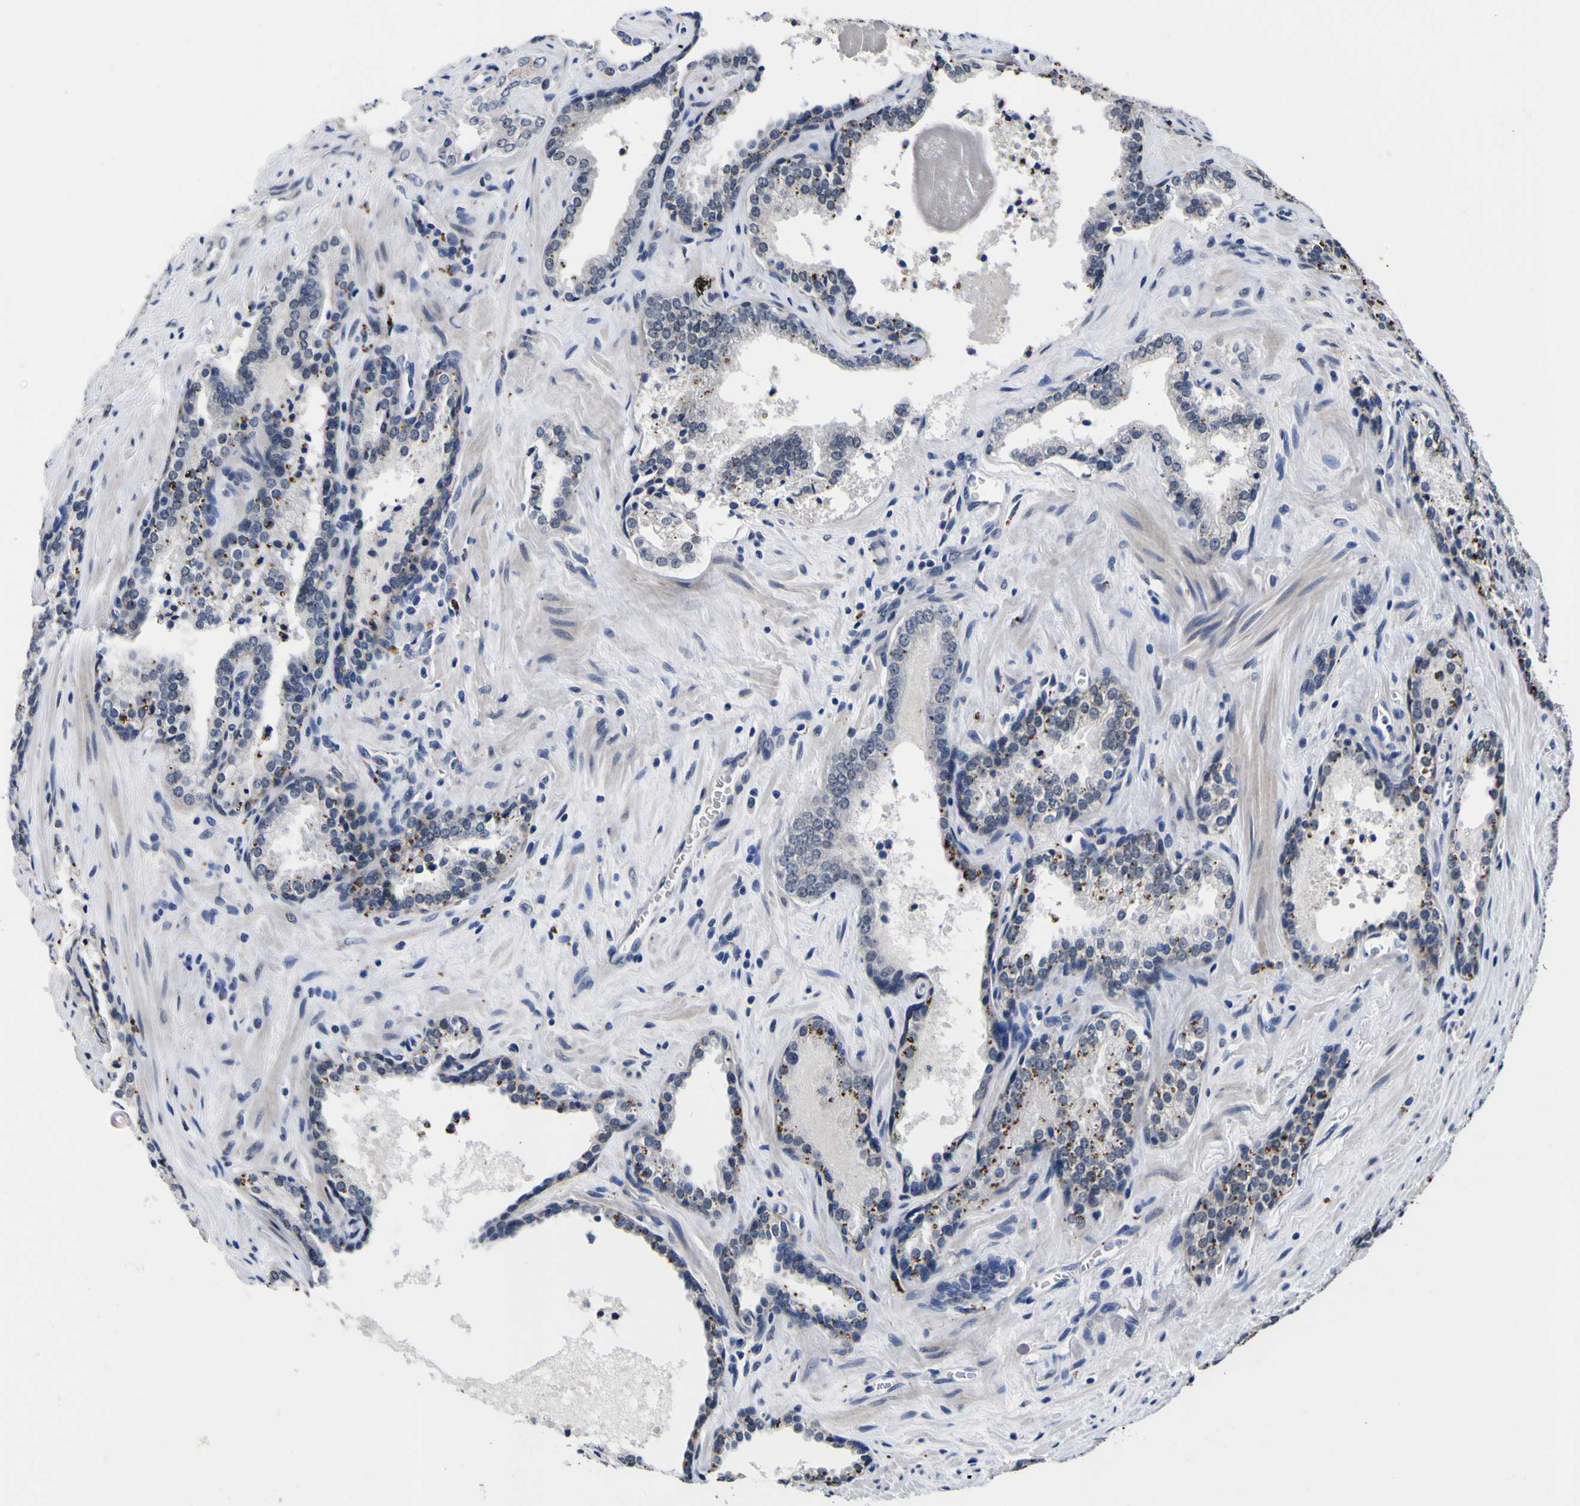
{"staining": {"intensity": "moderate", "quantity": "<25%", "location": "cytoplasmic/membranous"}, "tissue": "prostate cancer", "cell_type": "Tumor cells", "image_type": "cancer", "snomed": [{"axis": "morphology", "description": "Adenocarcinoma, Low grade"}, {"axis": "topography", "description": "Prostate"}], "caption": "Moderate cytoplasmic/membranous protein expression is present in about <25% of tumor cells in adenocarcinoma (low-grade) (prostate).", "gene": "IGFLR1", "patient": {"sex": "male", "age": 60}}